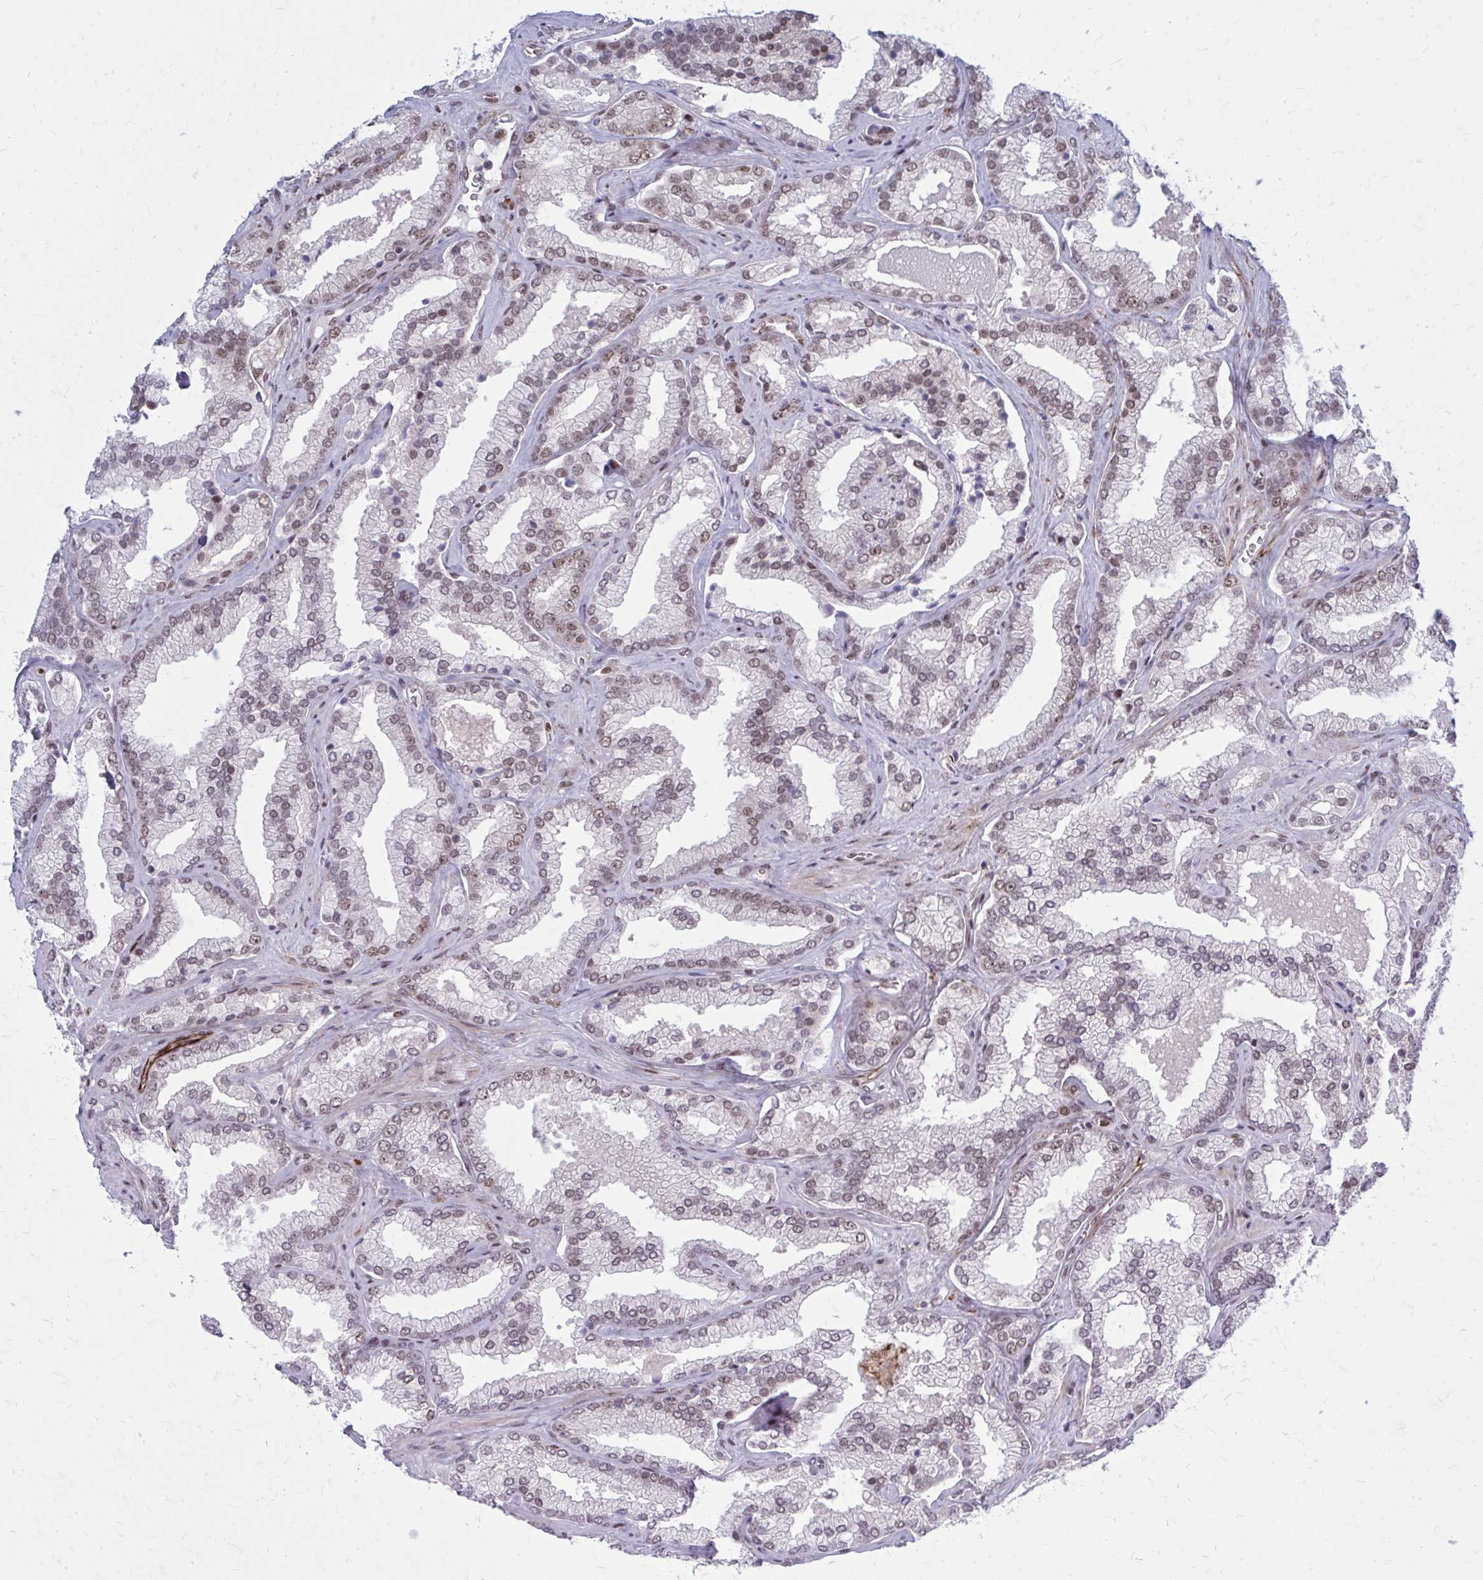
{"staining": {"intensity": "weak", "quantity": "25%-75%", "location": "nuclear"}, "tissue": "prostate cancer", "cell_type": "Tumor cells", "image_type": "cancer", "snomed": [{"axis": "morphology", "description": "Adenocarcinoma, High grade"}, {"axis": "topography", "description": "Prostate"}], "caption": "Approximately 25%-75% of tumor cells in prostate adenocarcinoma (high-grade) display weak nuclear protein staining as visualized by brown immunohistochemical staining.", "gene": "PSME4", "patient": {"sex": "male", "age": 68}}